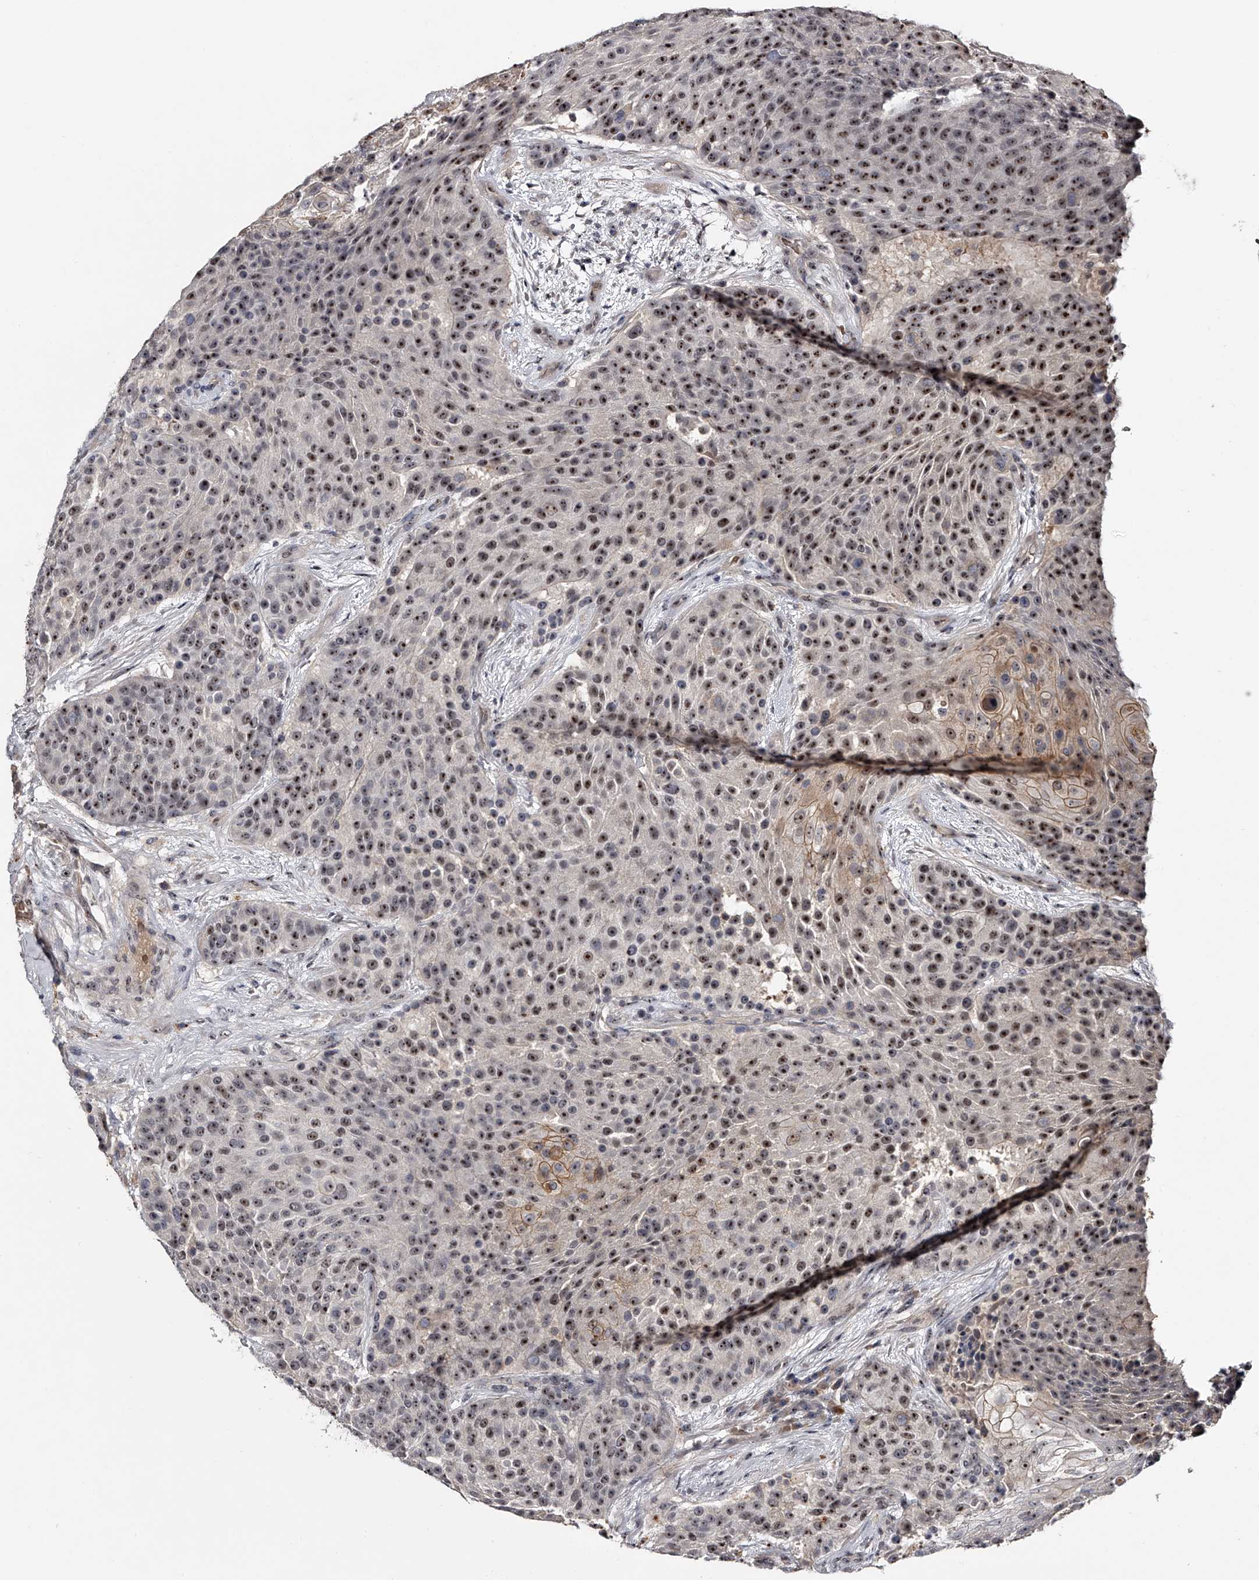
{"staining": {"intensity": "moderate", "quantity": ">75%", "location": "cytoplasmic/membranous,nuclear"}, "tissue": "urothelial cancer", "cell_type": "Tumor cells", "image_type": "cancer", "snomed": [{"axis": "morphology", "description": "Urothelial carcinoma, High grade"}, {"axis": "topography", "description": "Urinary bladder"}], "caption": "High-power microscopy captured an immunohistochemistry (IHC) histopathology image of urothelial carcinoma (high-grade), revealing moderate cytoplasmic/membranous and nuclear positivity in approximately >75% of tumor cells. (DAB (3,3'-diaminobenzidine) IHC, brown staining for protein, blue staining for nuclei).", "gene": "MDN1", "patient": {"sex": "female", "age": 63}}